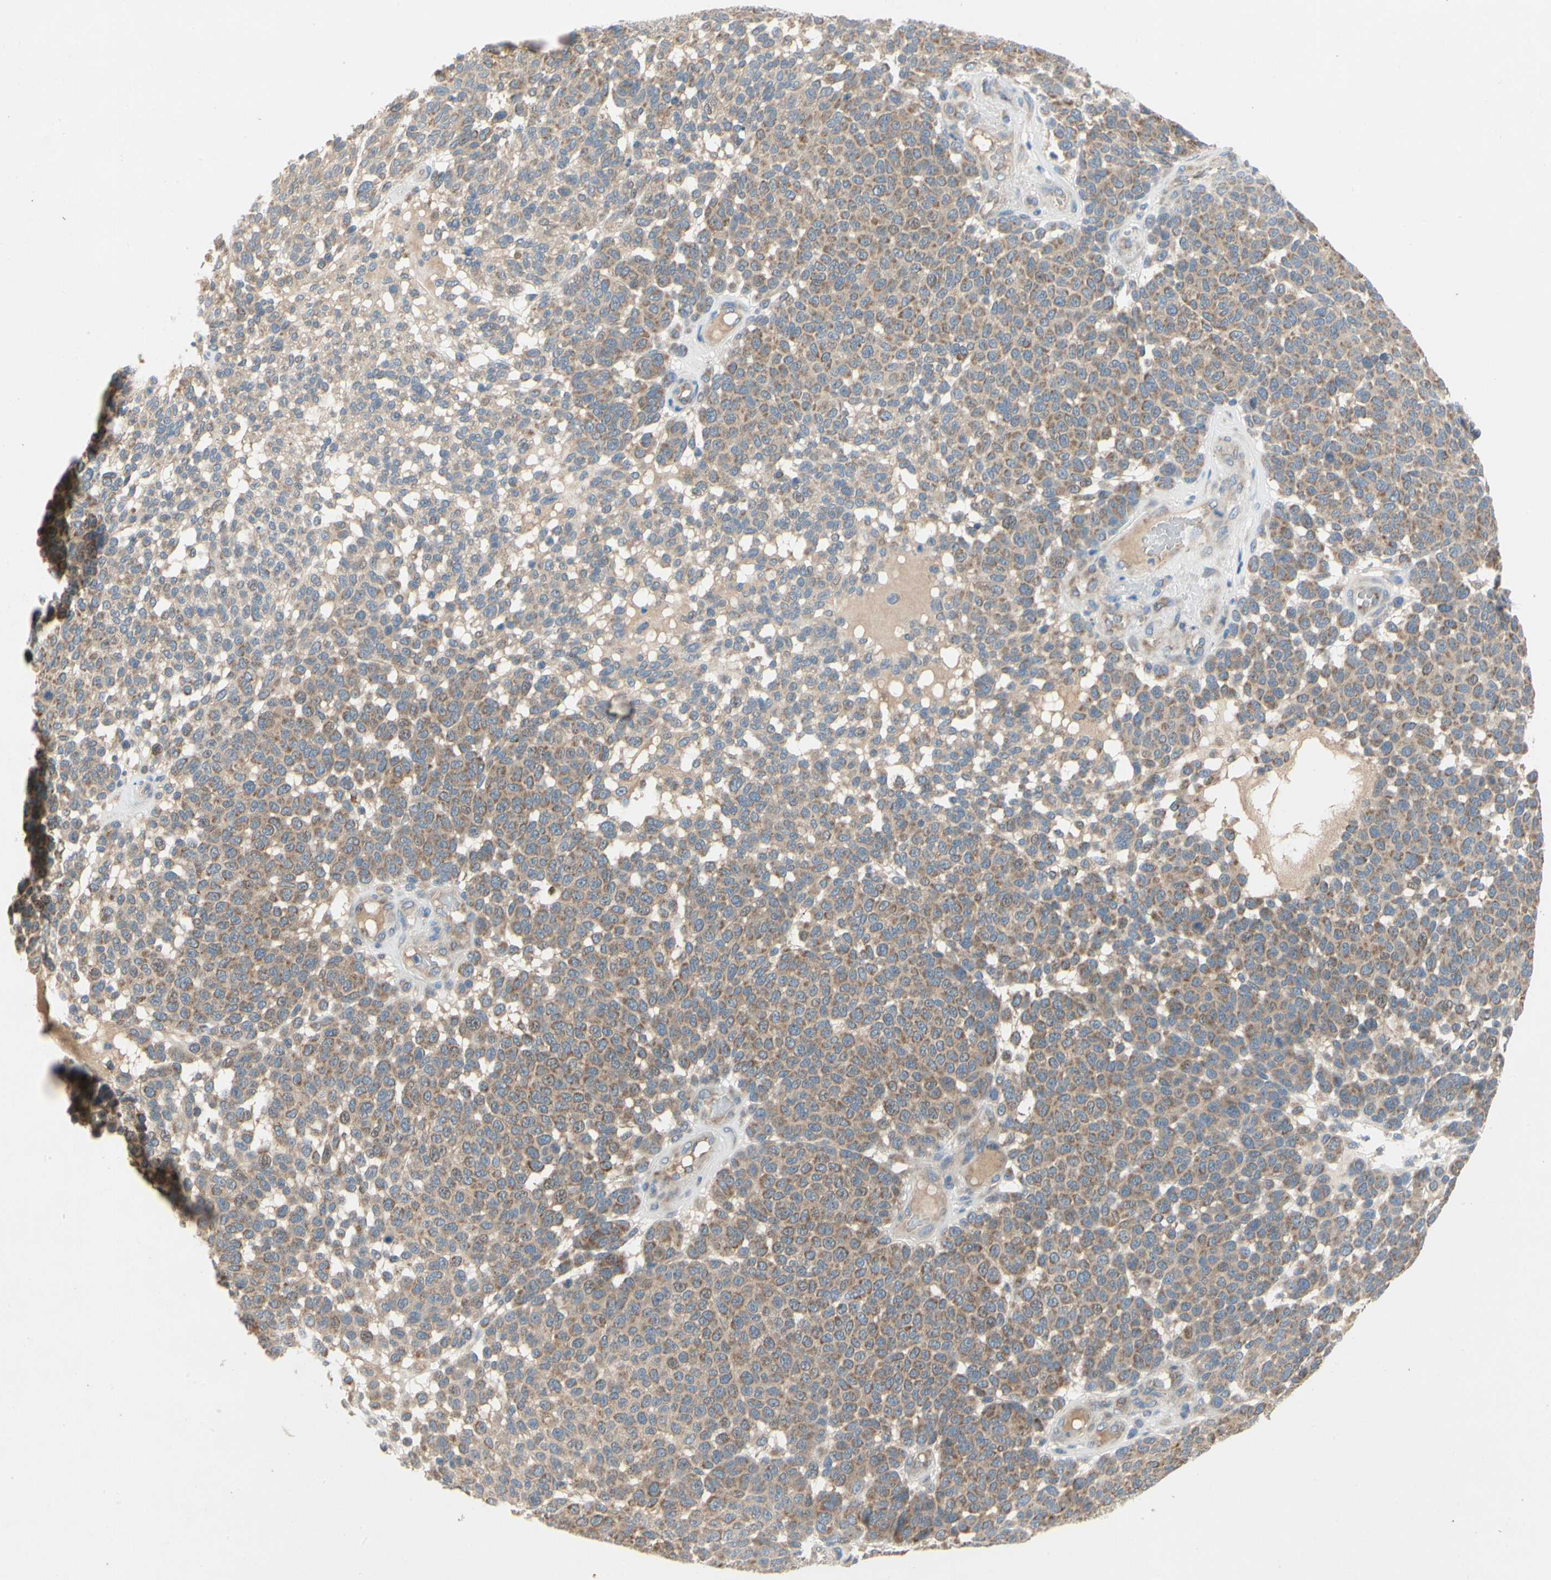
{"staining": {"intensity": "weak", "quantity": ">75%", "location": "cytoplasmic/membranous"}, "tissue": "melanoma", "cell_type": "Tumor cells", "image_type": "cancer", "snomed": [{"axis": "morphology", "description": "Malignant melanoma, NOS"}, {"axis": "topography", "description": "Skin"}], "caption": "Weak cytoplasmic/membranous protein expression is present in approximately >75% of tumor cells in melanoma.", "gene": "KLHDC8B", "patient": {"sex": "male", "age": 59}}